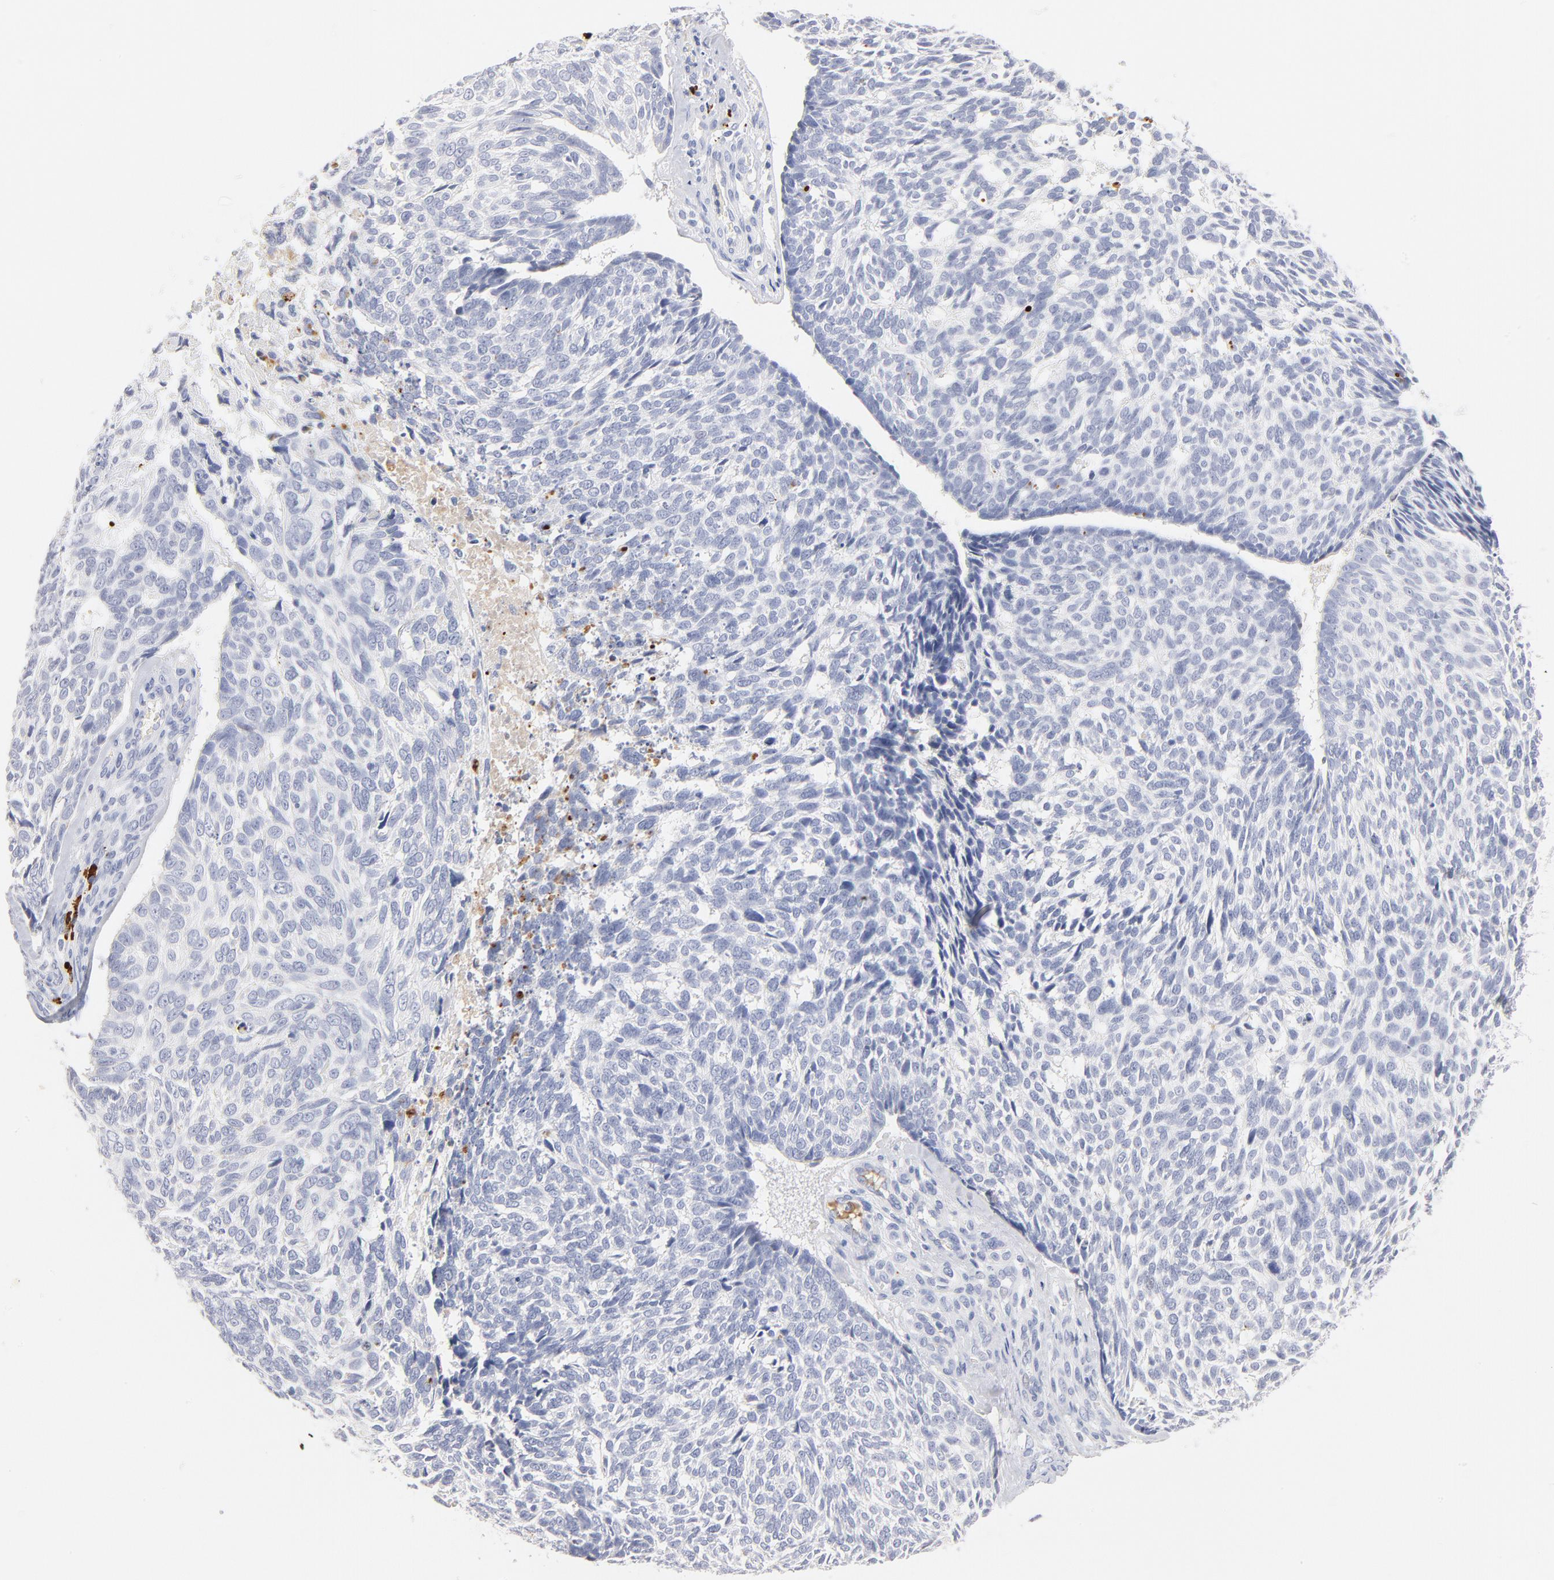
{"staining": {"intensity": "negative", "quantity": "none", "location": "none"}, "tissue": "skin cancer", "cell_type": "Tumor cells", "image_type": "cancer", "snomed": [{"axis": "morphology", "description": "Basal cell carcinoma"}, {"axis": "topography", "description": "Skin"}], "caption": "Immunohistochemical staining of basal cell carcinoma (skin) demonstrates no significant positivity in tumor cells. (Stains: DAB (3,3'-diaminobenzidine) immunohistochemistry (IHC) with hematoxylin counter stain, Microscopy: brightfield microscopy at high magnification).", "gene": "PLAT", "patient": {"sex": "male", "age": 72}}